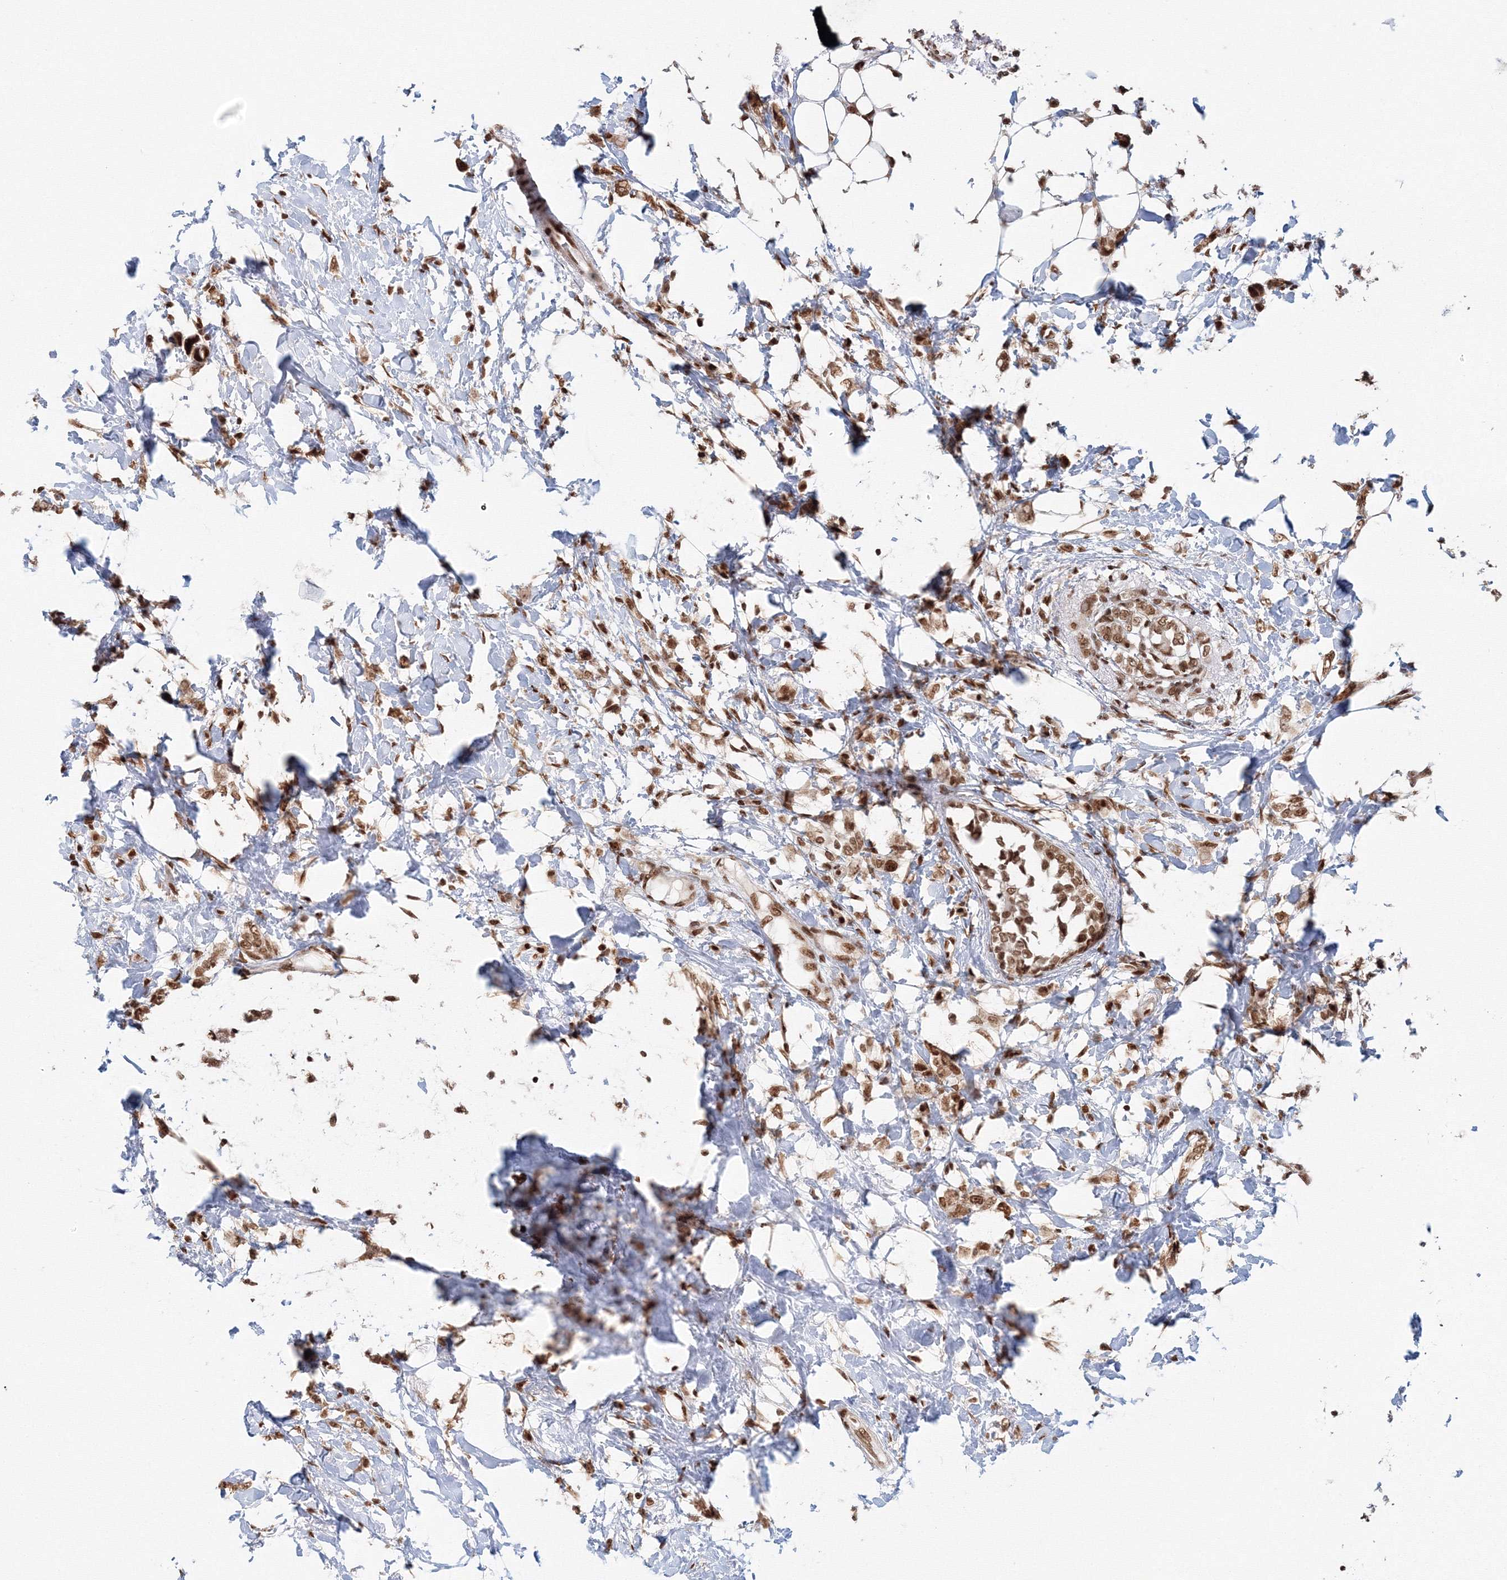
{"staining": {"intensity": "moderate", "quantity": ">75%", "location": "nuclear"}, "tissue": "breast cancer", "cell_type": "Tumor cells", "image_type": "cancer", "snomed": [{"axis": "morphology", "description": "Normal tissue, NOS"}, {"axis": "morphology", "description": "Lobular carcinoma"}, {"axis": "topography", "description": "Breast"}], "caption": "Breast cancer (lobular carcinoma) stained for a protein demonstrates moderate nuclear positivity in tumor cells.", "gene": "KIF20A", "patient": {"sex": "female", "age": 47}}